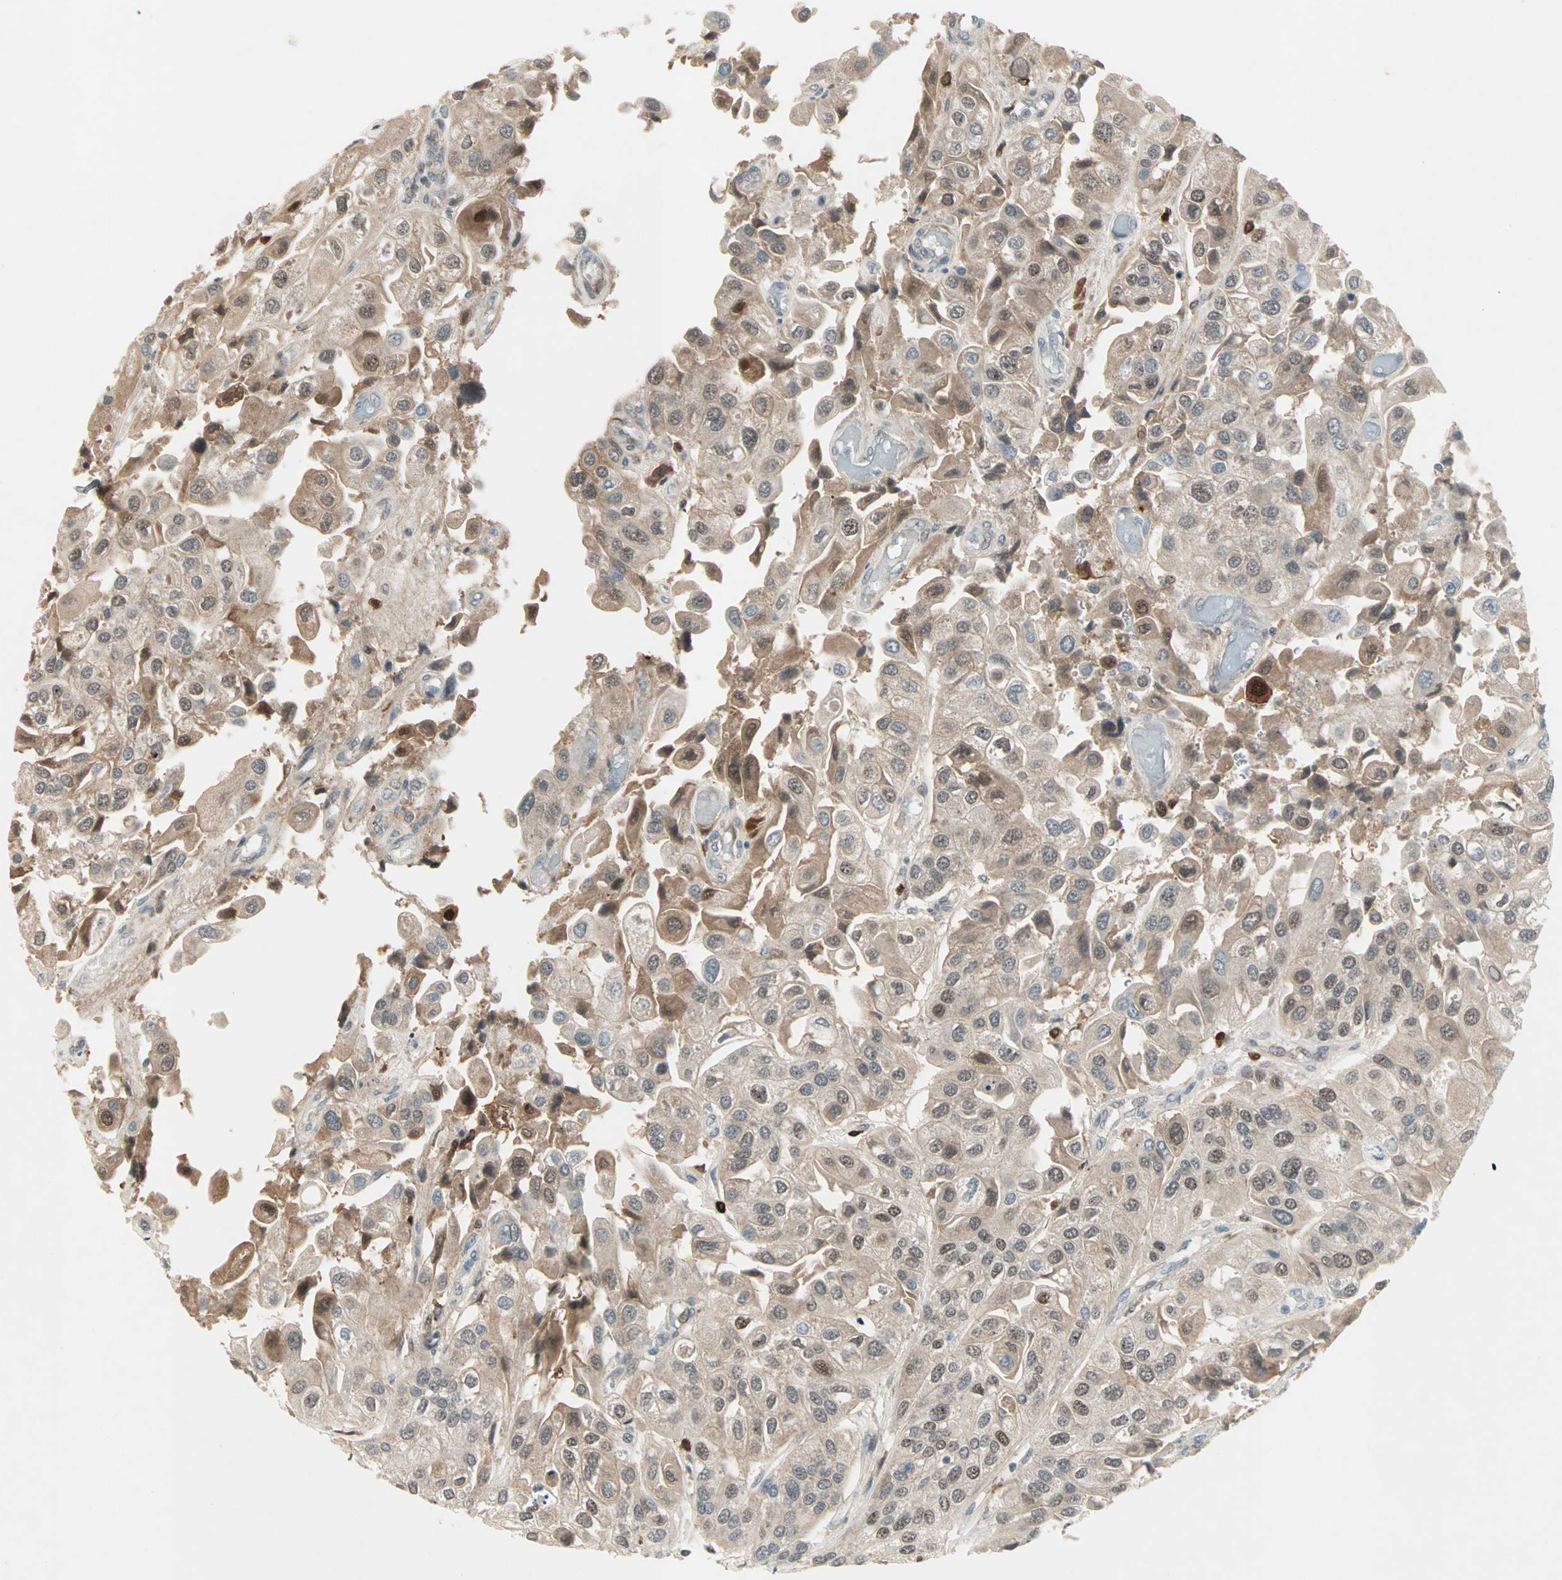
{"staining": {"intensity": "moderate", "quantity": ">75%", "location": "cytoplasmic/membranous,nuclear"}, "tissue": "urothelial cancer", "cell_type": "Tumor cells", "image_type": "cancer", "snomed": [{"axis": "morphology", "description": "Urothelial carcinoma, High grade"}, {"axis": "topography", "description": "Urinary bladder"}], "caption": "Tumor cells reveal medium levels of moderate cytoplasmic/membranous and nuclear expression in about >75% of cells in human high-grade urothelial carcinoma.", "gene": "RTL6", "patient": {"sex": "female", "age": 64}}